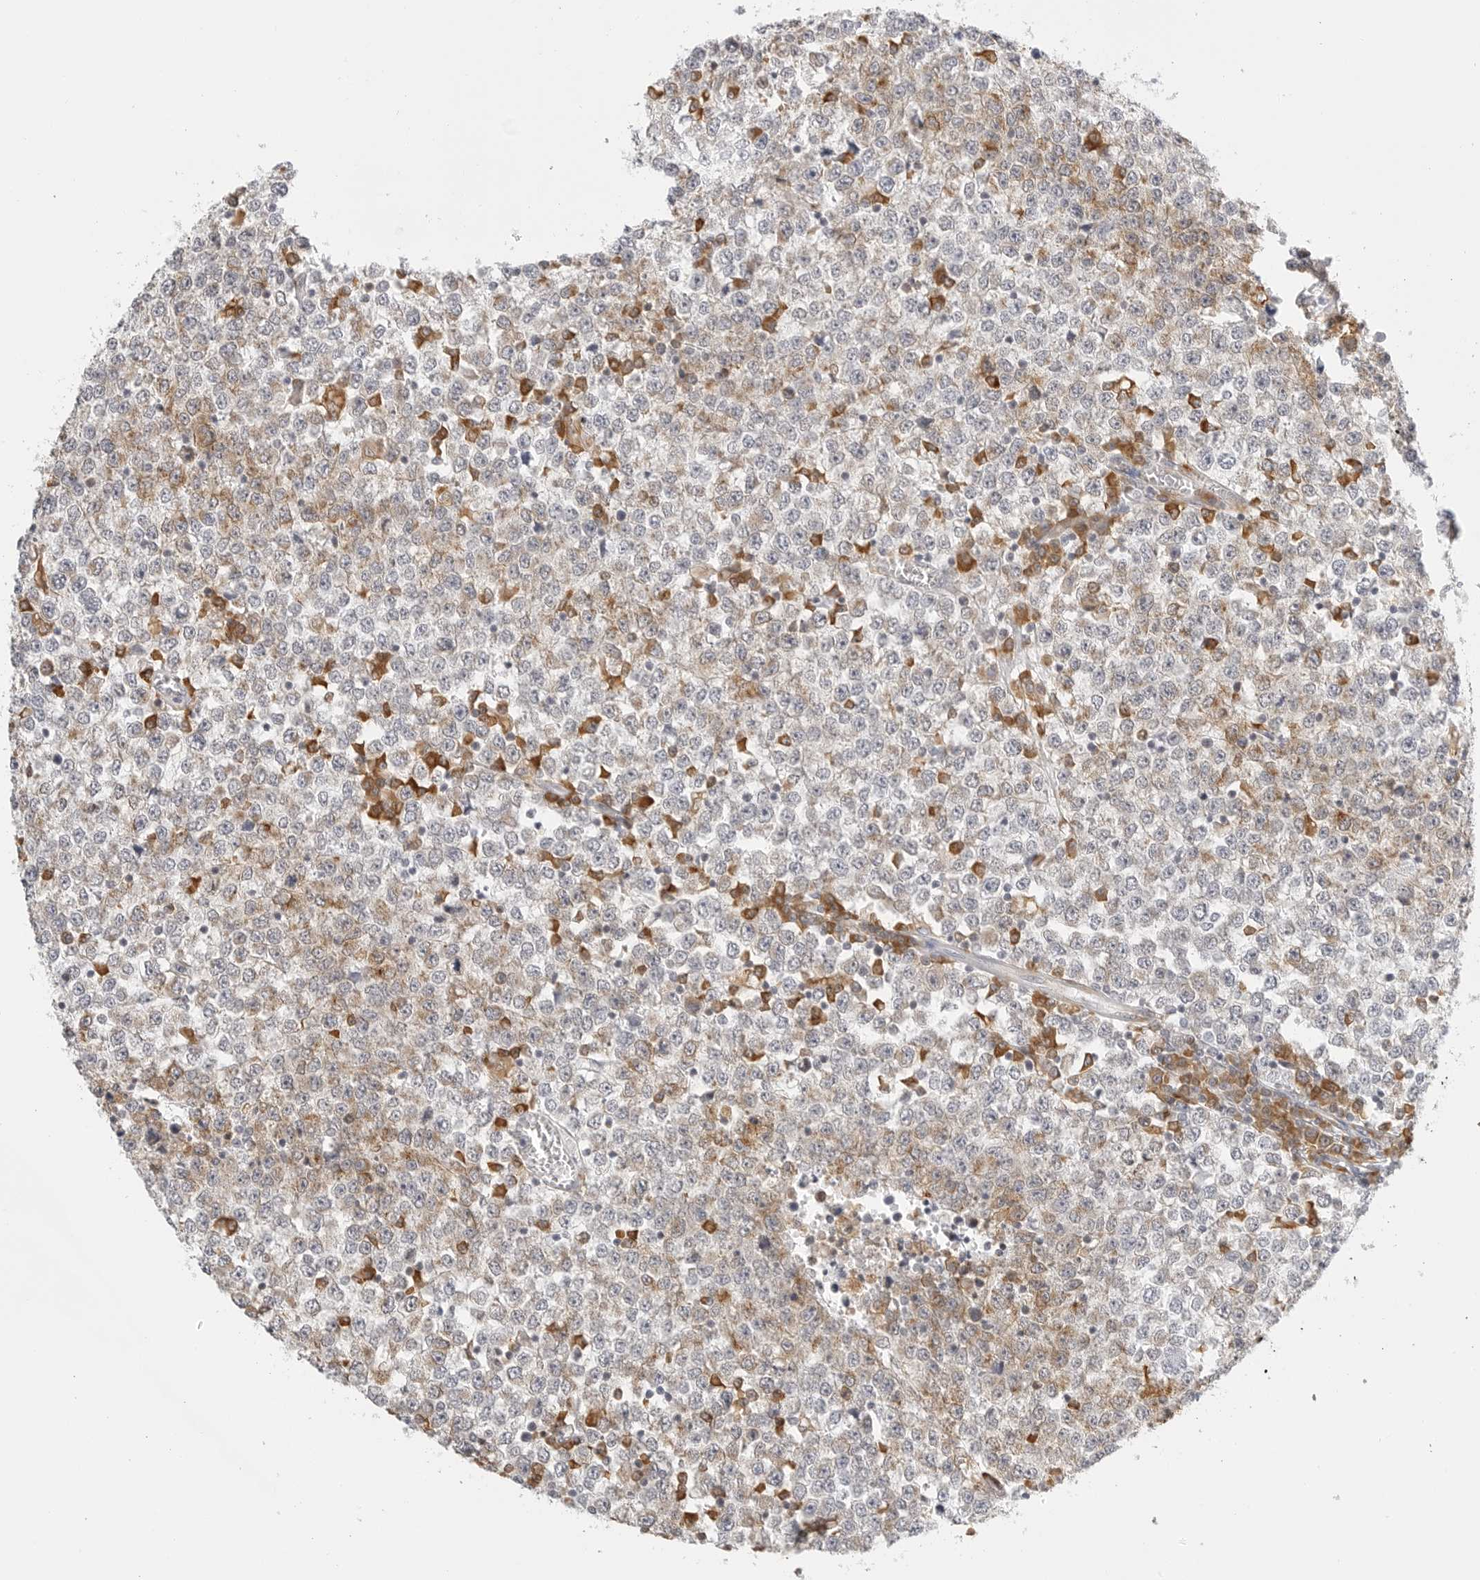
{"staining": {"intensity": "weak", "quantity": "<25%", "location": "cytoplasmic/membranous"}, "tissue": "testis cancer", "cell_type": "Tumor cells", "image_type": "cancer", "snomed": [{"axis": "morphology", "description": "Seminoma, NOS"}, {"axis": "topography", "description": "Testis"}], "caption": "High power microscopy photomicrograph of an immunohistochemistry (IHC) photomicrograph of testis cancer (seminoma), revealing no significant positivity in tumor cells.", "gene": "THEM4", "patient": {"sex": "male", "age": 65}}